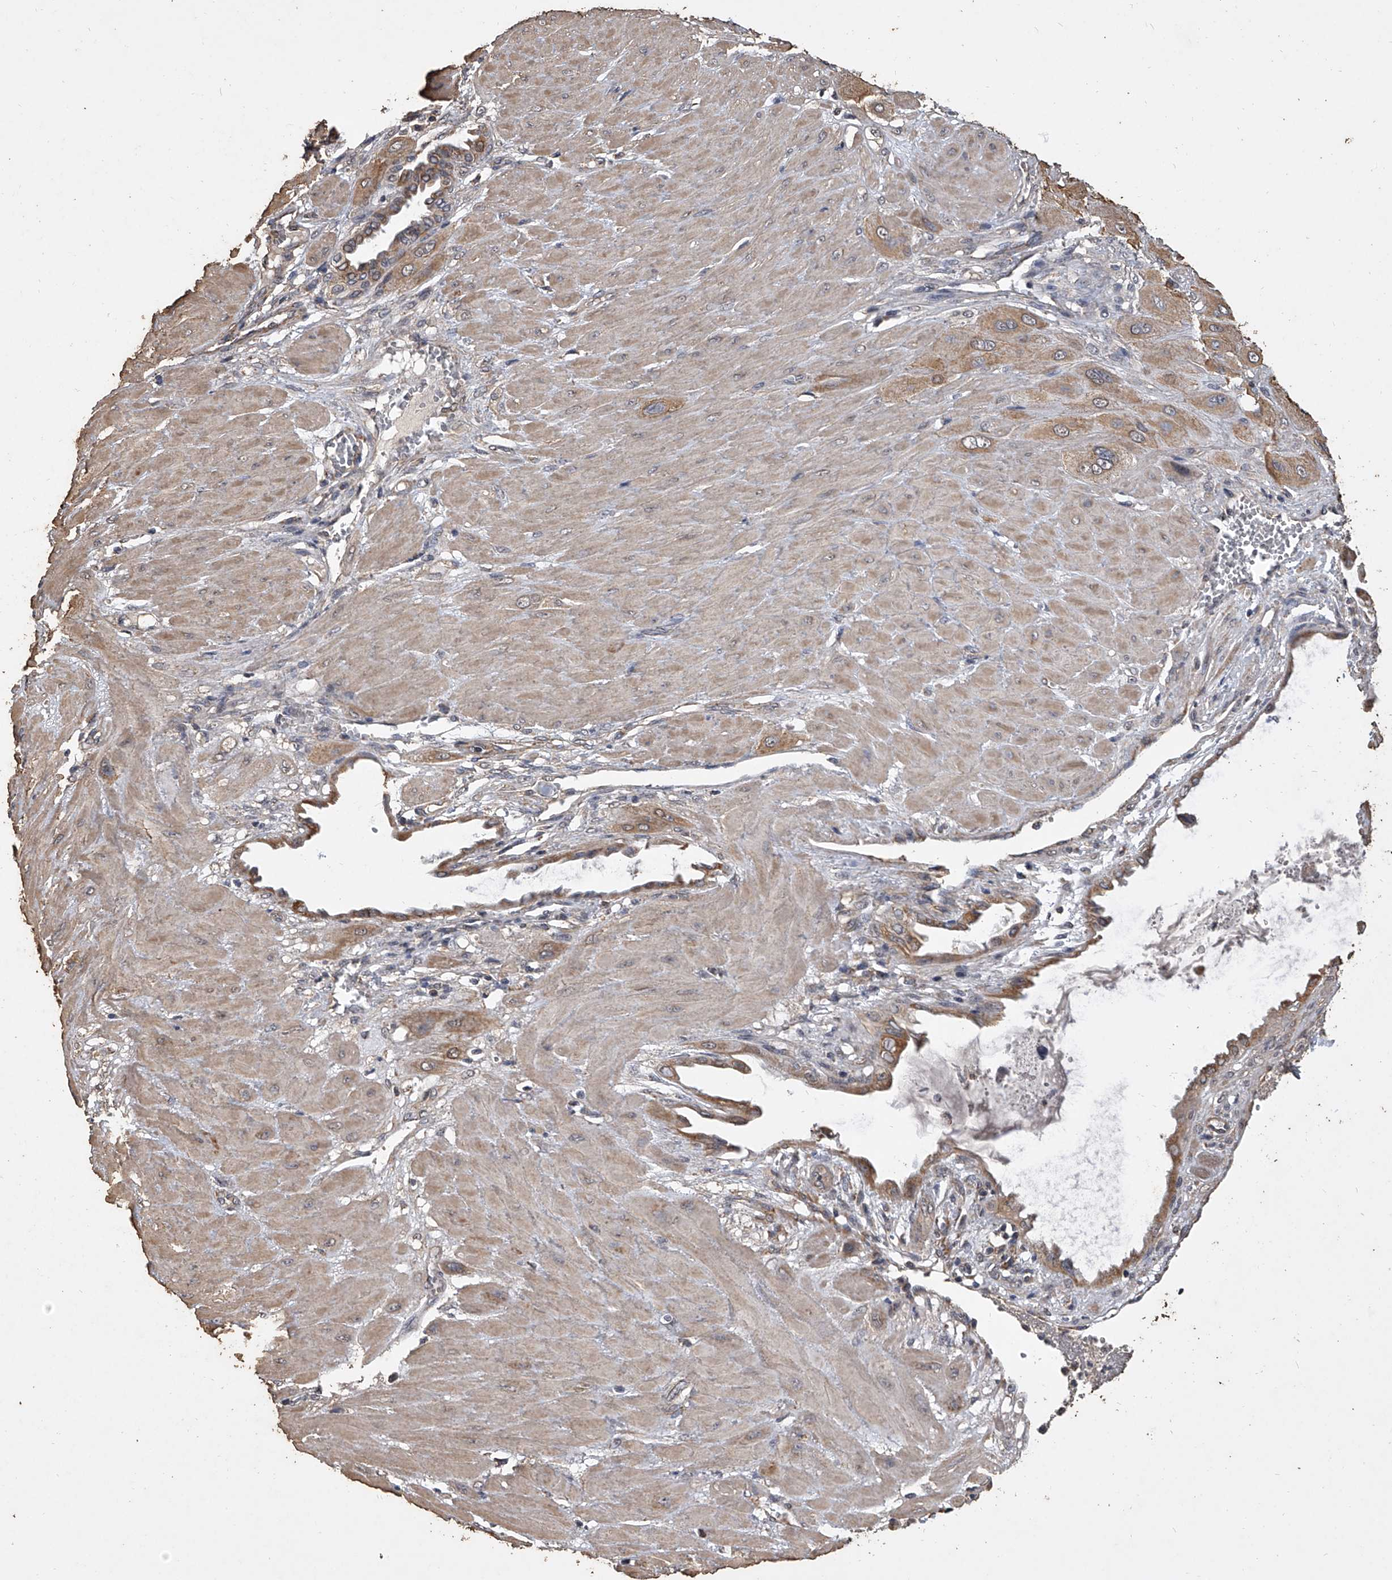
{"staining": {"intensity": "moderate", "quantity": ">75%", "location": "cytoplasmic/membranous"}, "tissue": "cervical cancer", "cell_type": "Tumor cells", "image_type": "cancer", "snomed": [{"axis": "morphology", "description": "Squamous cell carcinoma, NOS"}, {"axis": "topography", "description": "Cervix"}], "caption": "Cervical squamous cell carcinoma was stained to show a protein in brown. There is medium levels of moderate cytoplasmic/membranous positivity in about >75% of tumor cells.", "gene": "MRPL28", "patient": {"sex": "female", "age": 34}}